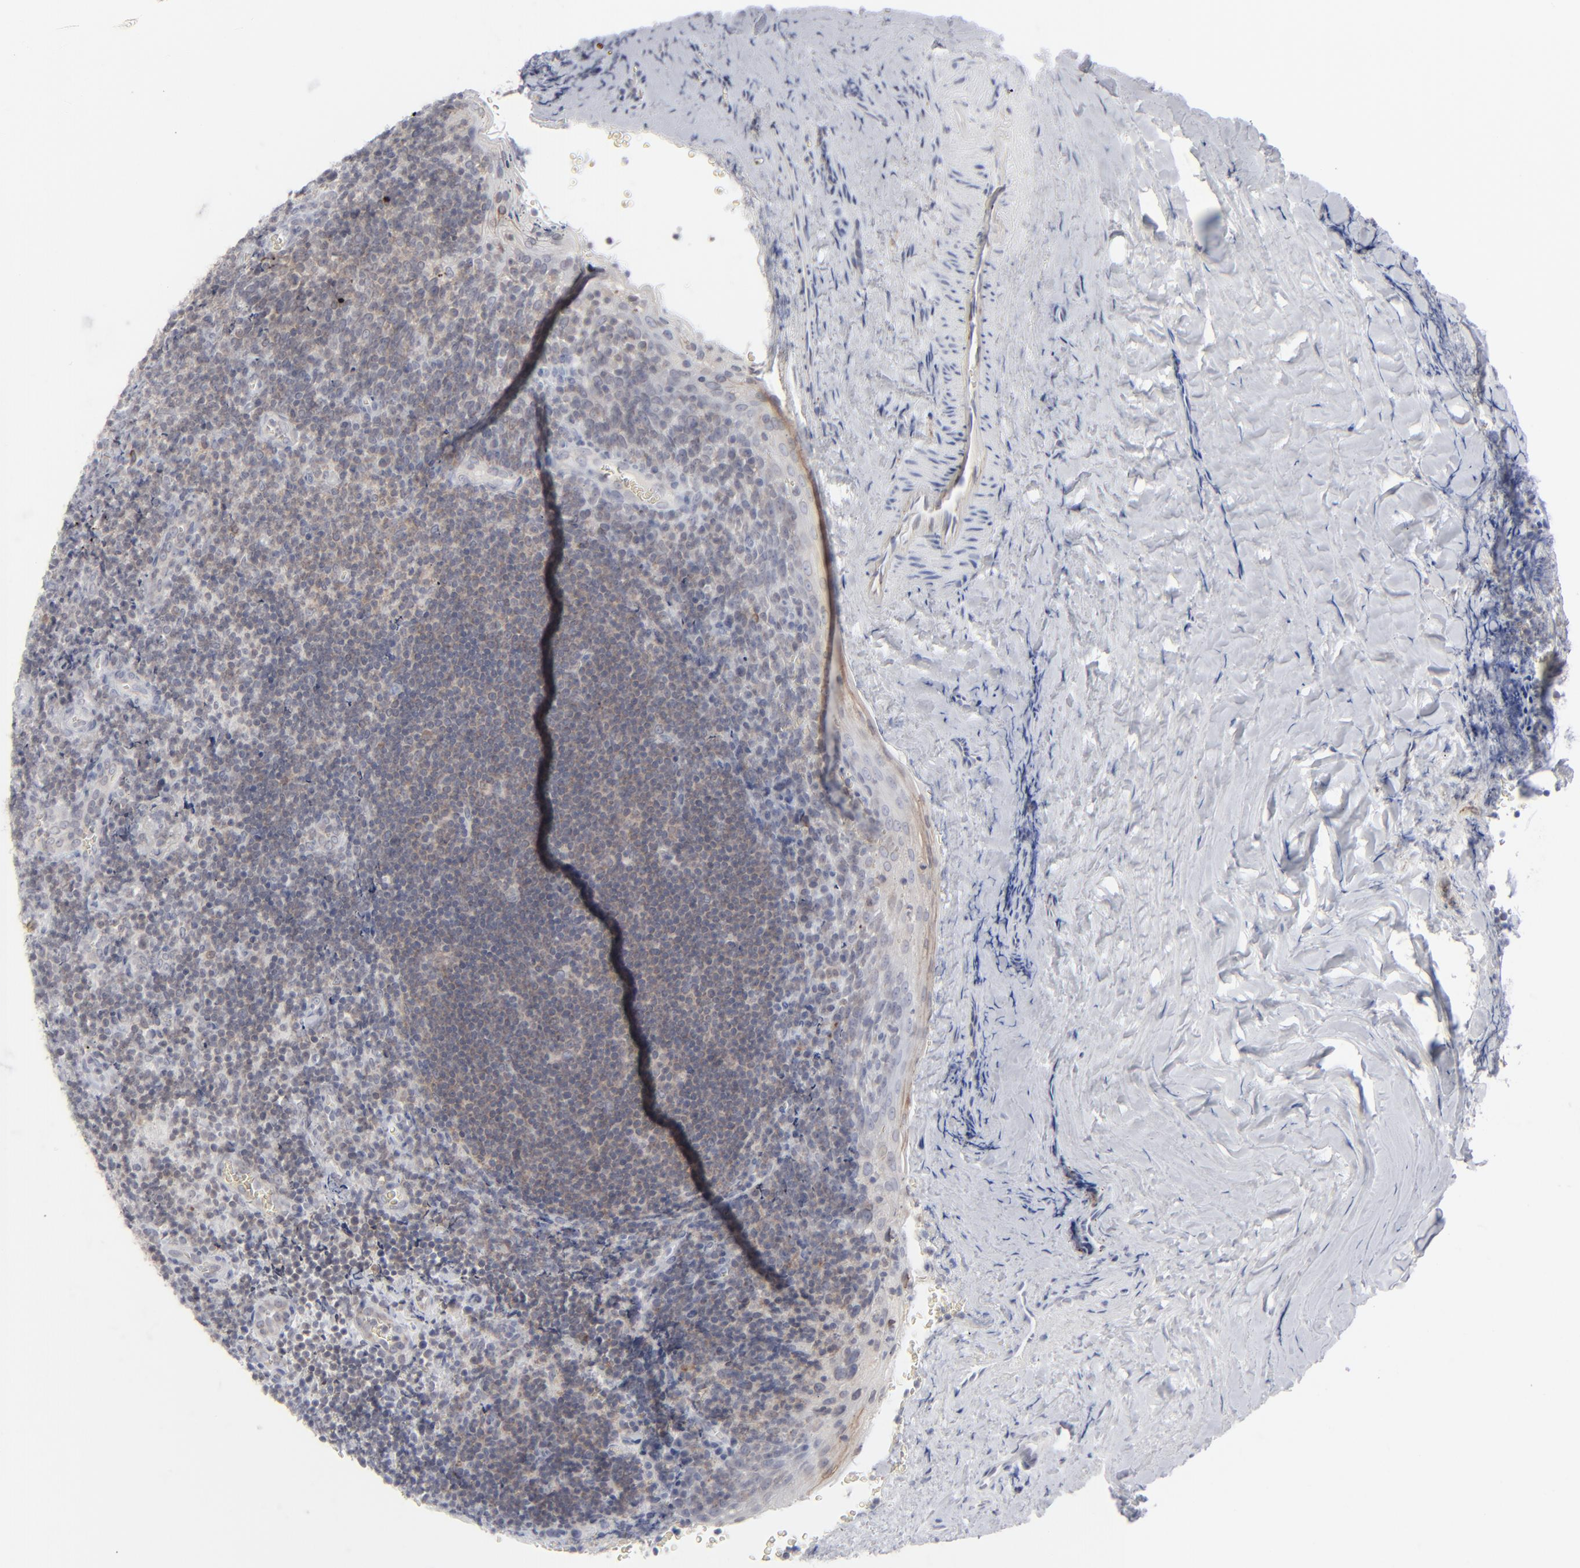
{"staining": {"intensity": "weak", "quantity": "<25%", "location": "cytoplasmic/membranous"}, "tissue": "tonsil", "cell_type": "Germinal center cells", "image_type": "normal", "snomed": [{"axis": "morphology", "description": "Normal tissue, NOS"}, {"axis": "topography", "description": "Tonsil"}], "caption": "A micrograph of human tonsil is negative for staining in germinal center cells. (Immunohistochemistry, brightfield microscopy, high magnification).", "gene": "NUP88", "patient": {"sex": "male", "age": 20}}